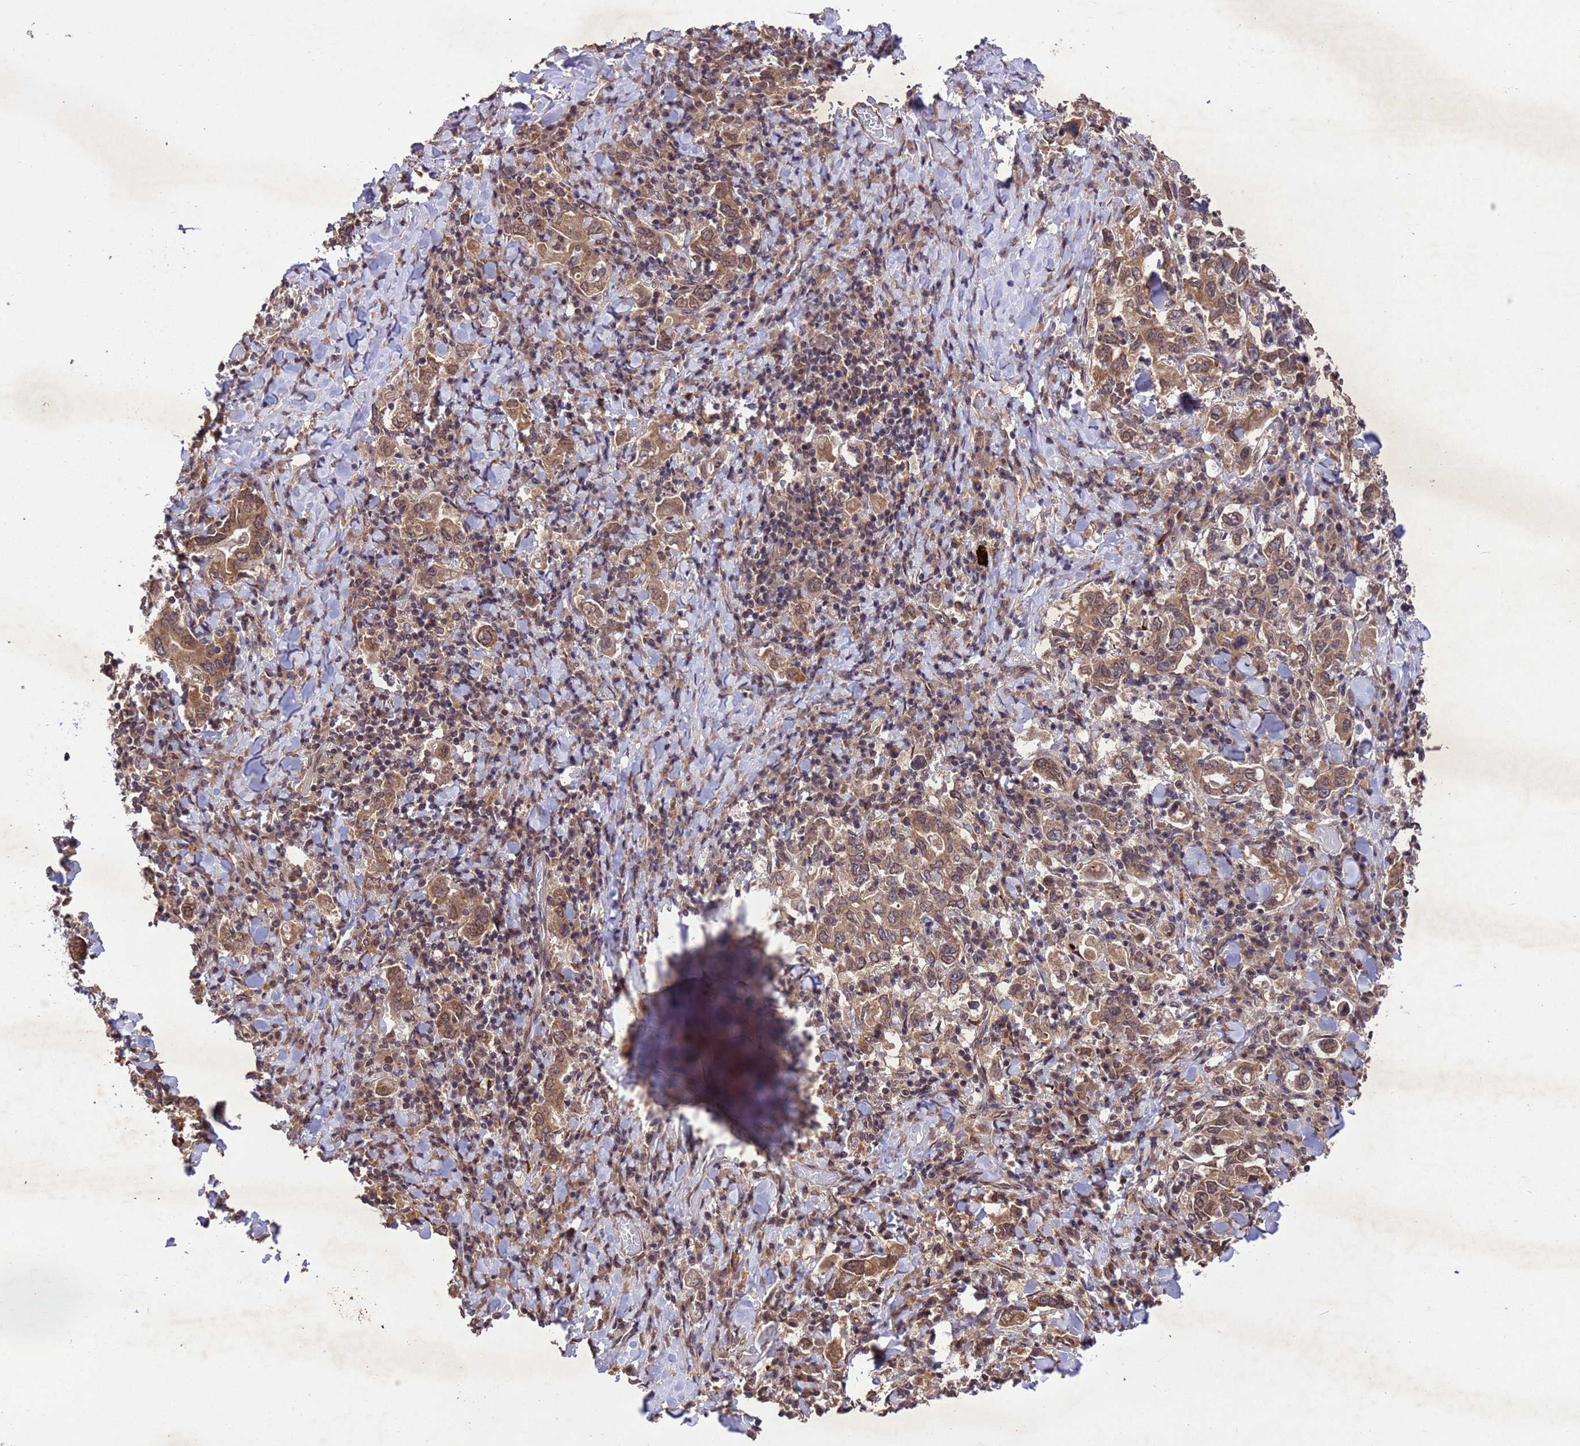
{"staining": {"intensity": "moderate", "quantity": ">75%", "location": "cytoplasmic/membranous,nuclear"}, "tissue": "stomach cancer", "cell_type": "Tumor cells", "image_type": "cancer", "snomed": [{"axis": "morphology", "description": "Adenocarcinoma, NOS"}, {"axis": "topography", "description": "Stomach, upper"}], "caption": "Stomach adenocarcinoma stained with a brown dye reveals moderate cytoplasmic/membranous and nuclear positive expression in about >75% of tumor cells.", "gene": "VSTM4", "patient": {"sex": "male", "age": 62}}